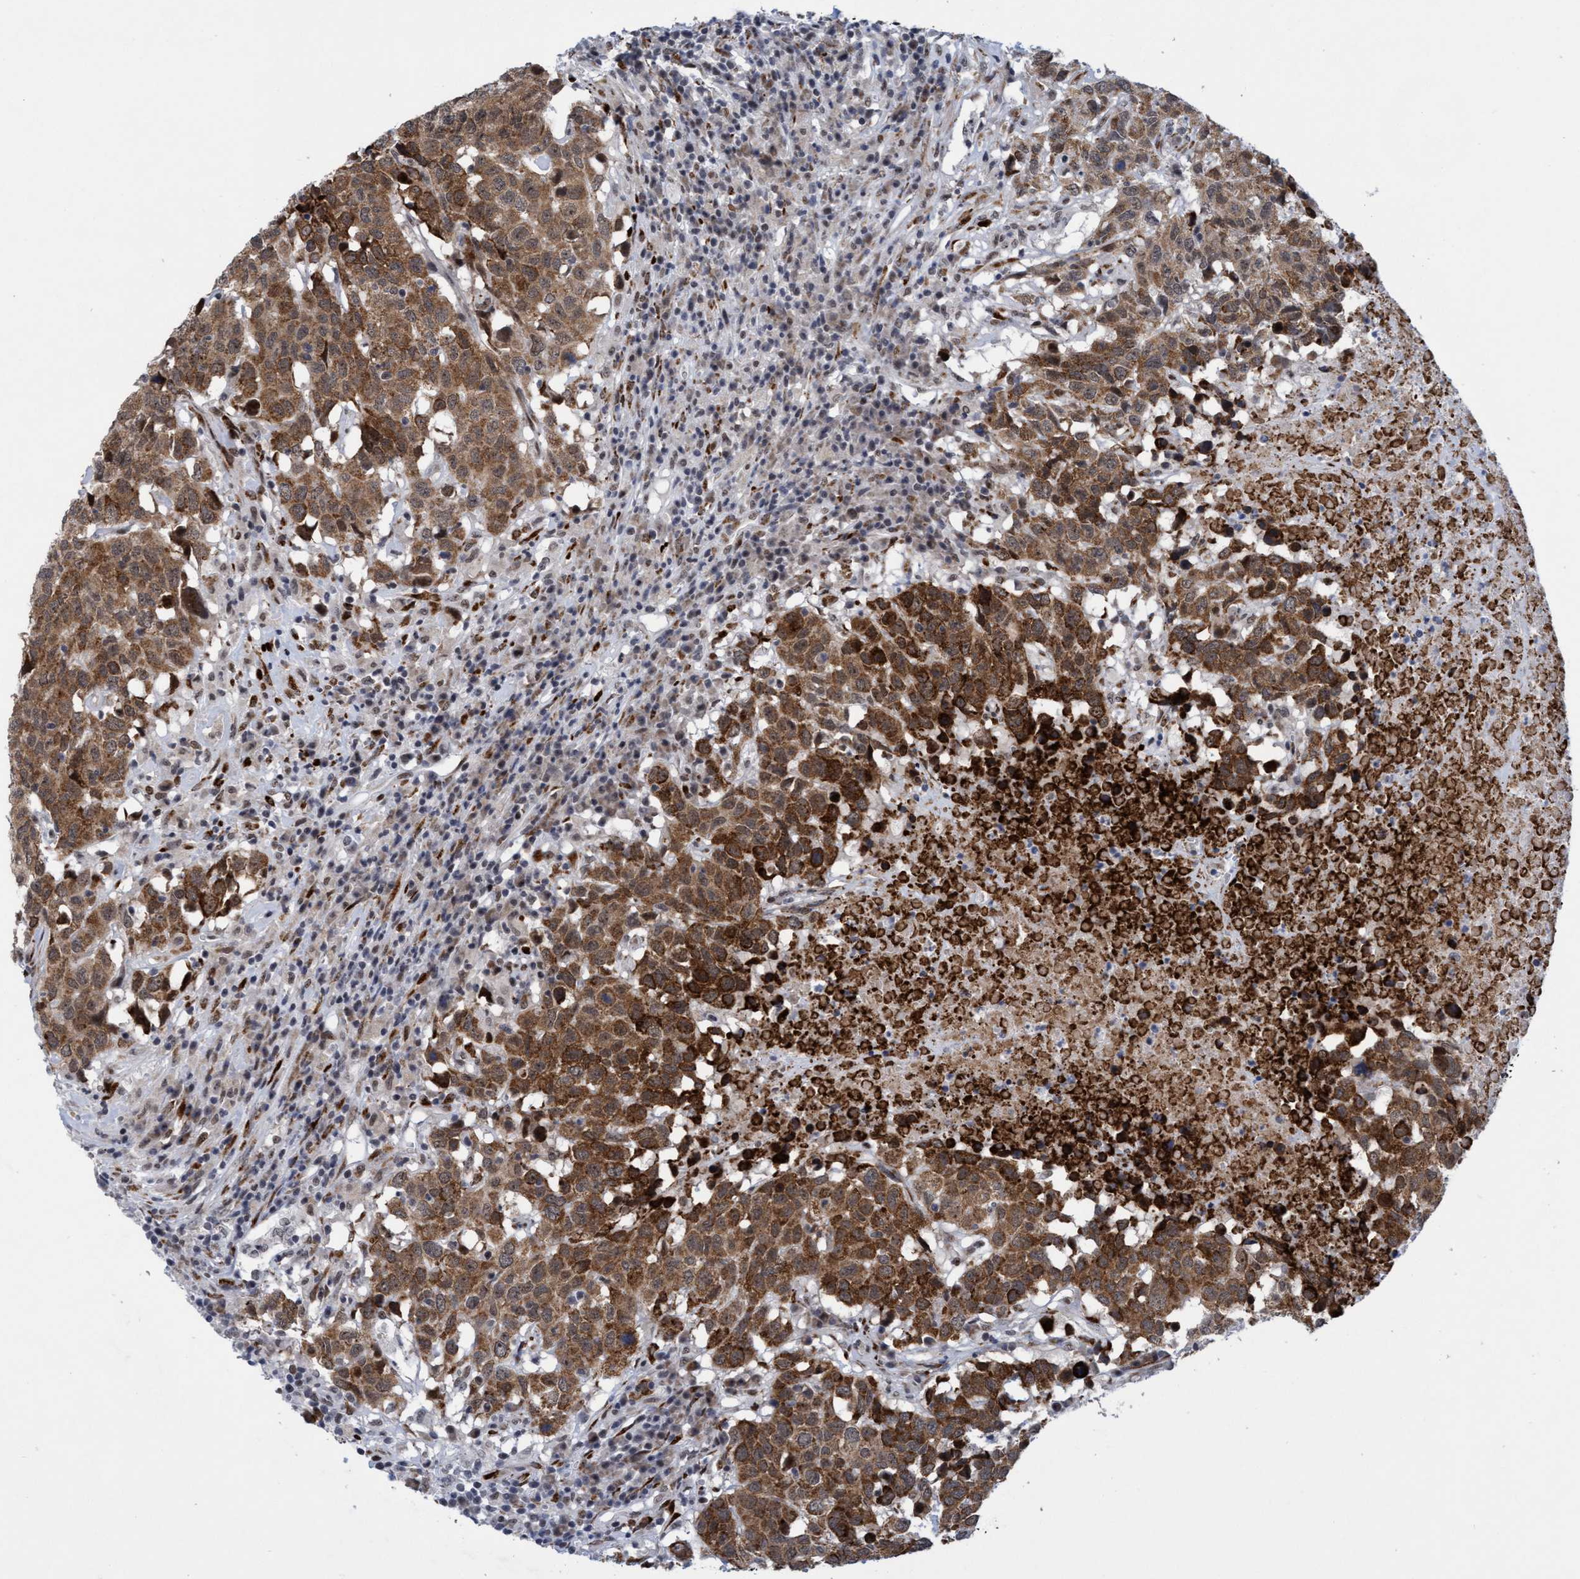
{"staining": {"intensity": "moderate", "quantity": ">75%", "location": "cytoplasmic/membranous"}, "tissue": "head and neck cancer", "cell_type": "Tumor cells", "image_type": "cancer", "snomed": [{"axis": "morphology", "description": "Squamous cell carcinoma, NOS"}, {"axis": "topography", "description": "Head-Neck"}], "caption": "This is a histology image of immunohistochemistry (IHC) staining of head and neck cancer, which shows moderate expression in the cytoplasmic/membranous of tumor cells.", "gene": "GLT6D1", "patient": {"sex": "male", "age": 66}}